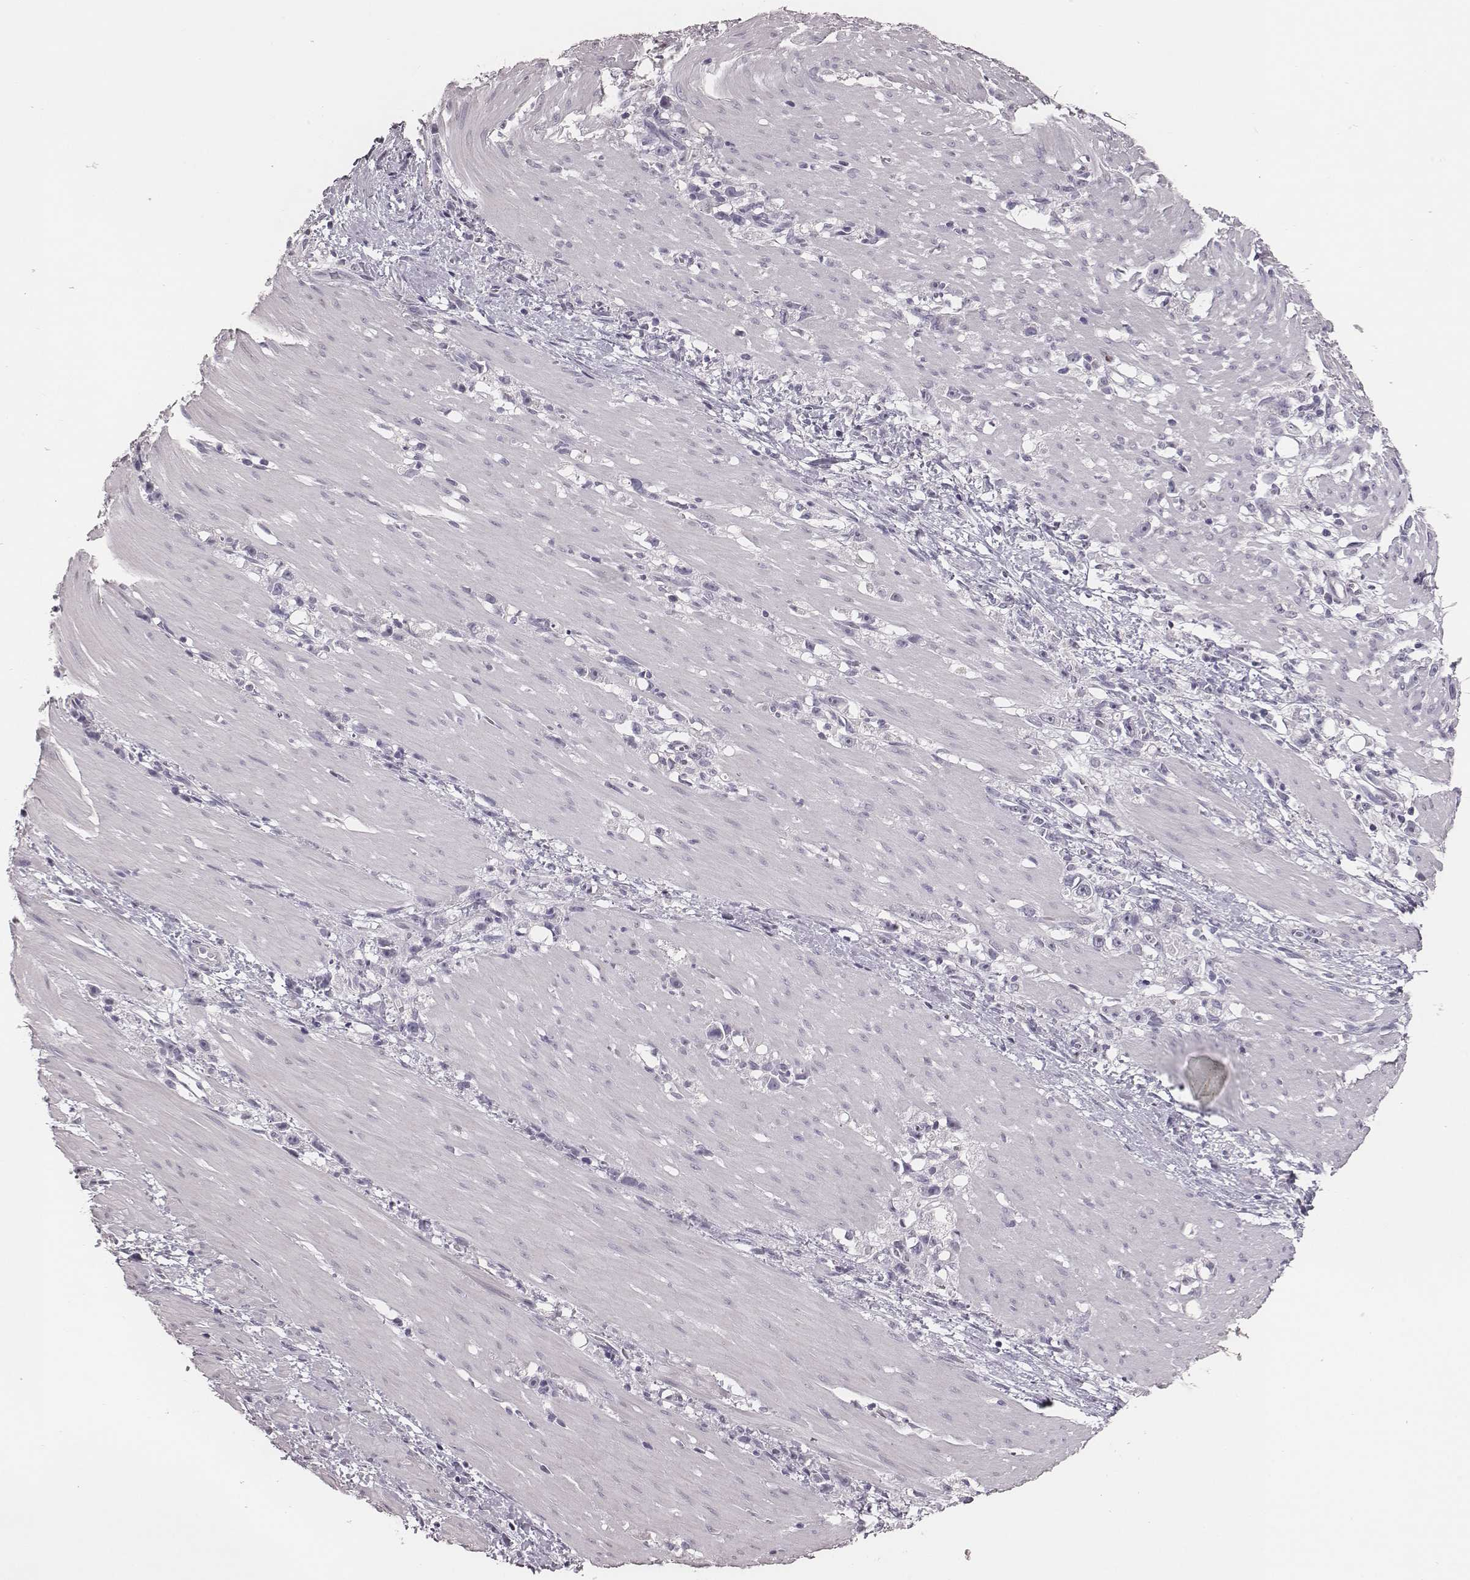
{"staining": {"intensity": "negative", "quantity": "none", "location": "none"}, "tissue": "stomach cancer", "cell_type": "Tumor cells", "image_type": "cancer", "snomed": [{"axis": "morphology", "description": "Adenocarcinoma, NOS"}, {"axis": "topography", "description": "Stomach"}], "caption": "Histopathology image shows no protein positivity in tumor cells of stomach cancer tissue.", "gene": "CSHL1", "patient": {"sex": "female", "age": 59}}